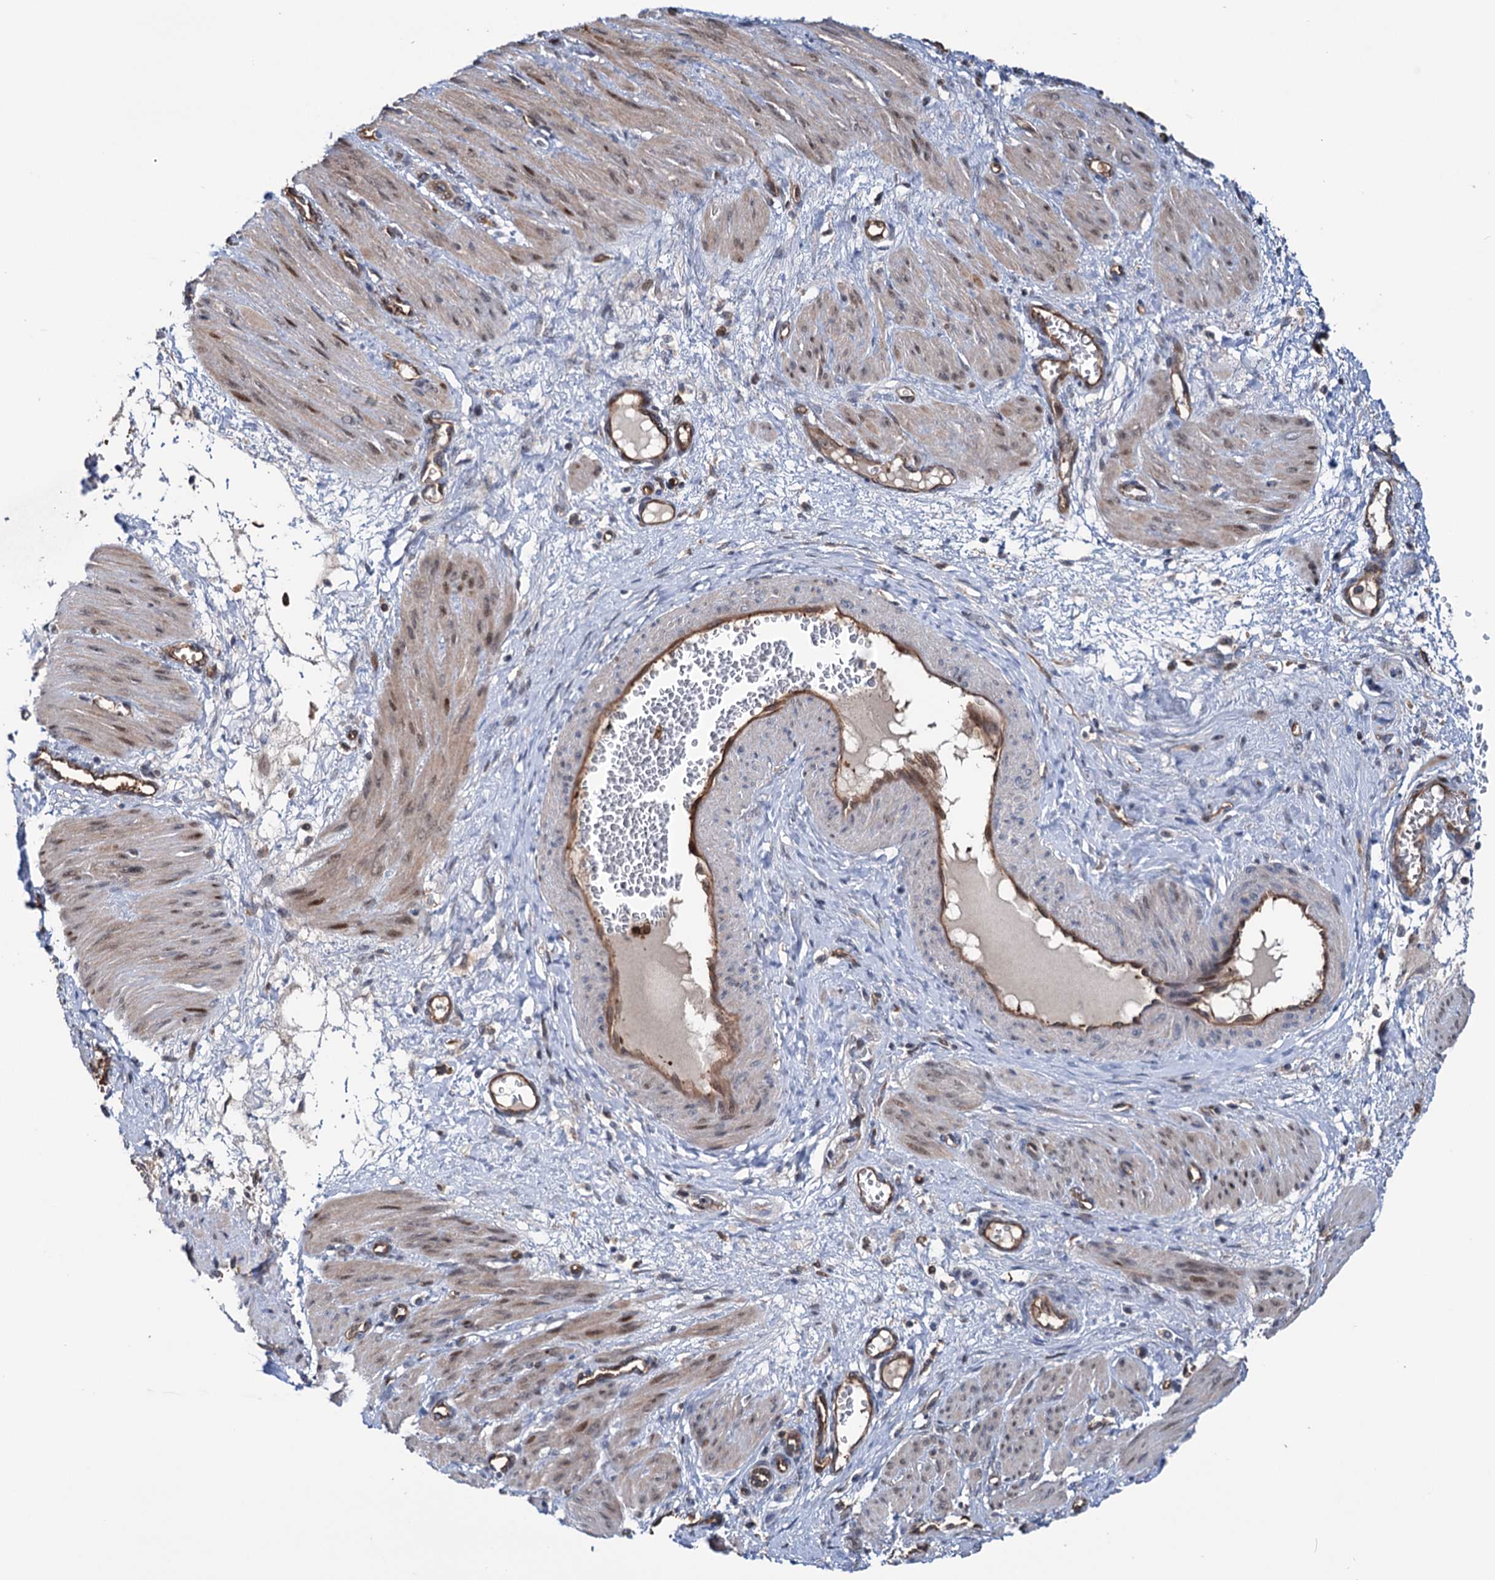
{"staining": {"intensity": "weak", "quantity": "25%-75%", "location": "cytoplasmic/membranous,nuclear"}, "tissue": "smooth muscle", "cell_type": "Smooth muscle cells", "image_type": "normal", "snomed": [{"axis": "morphology", "description": "Normal tissue, NOS"}, {"axis": "topography", "description": "Endometrium"}], "caption": "Benign smooth muscle was stained to show a protein in brown. There is low levels of weak cytoplasmic/membranous,nuclear expression in about 25%-75% of smooth muscle cells.", "gene": "NCAPD2", "patient": {"sex": "female", "age": 33}}